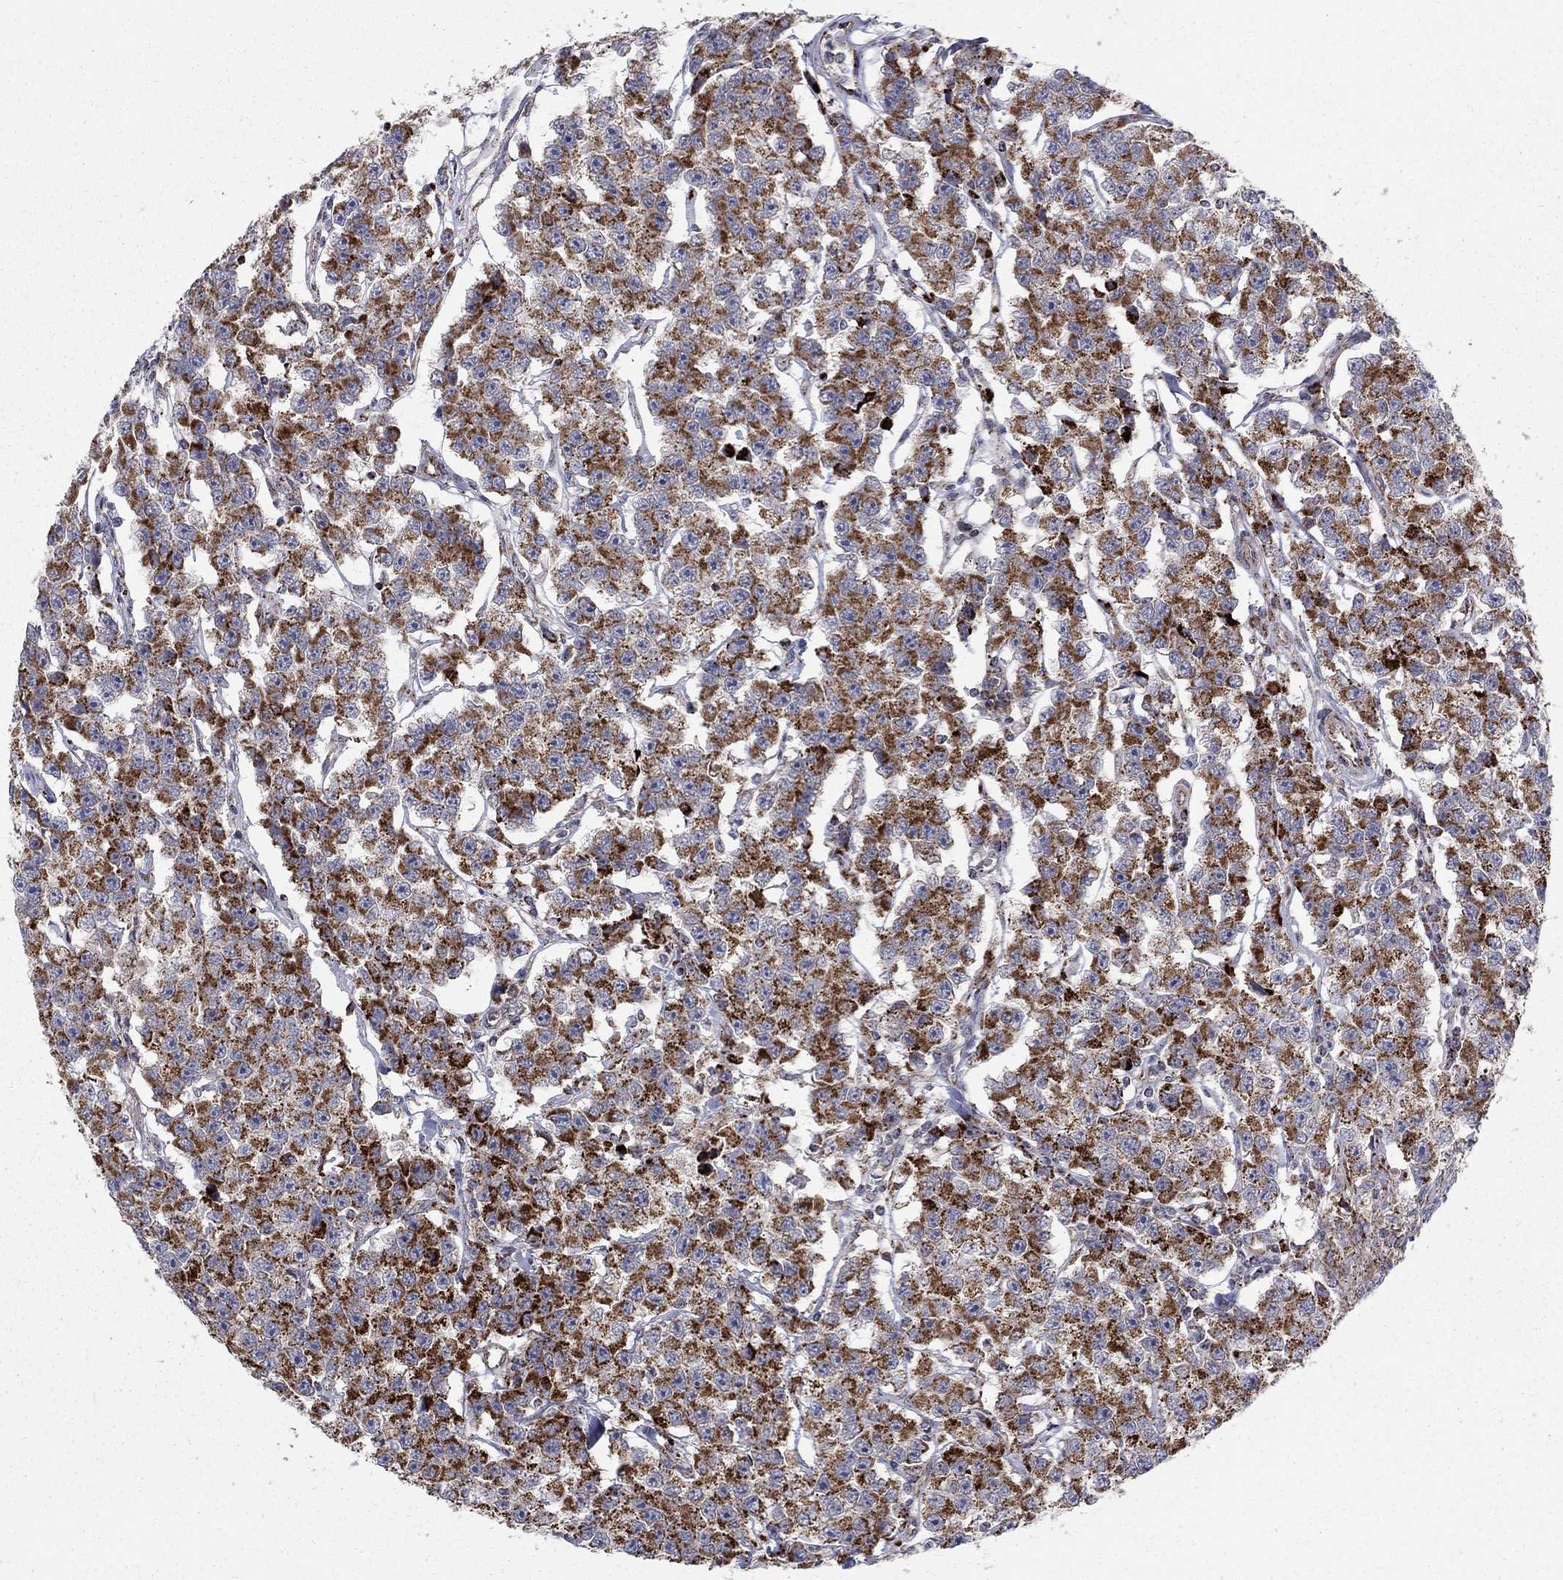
{"staining": {"intensity": "strong", "quantity": ">75%", "location": "cytoplasmic/membranous"}, "tissue": "testis cancer", "cell_type": "Tumor cells", "image_type": "cancer", "snomed": [{"axis": "morphology", "description": "Seminoma, NOS"}, {"axis": "topography", "description": "Testis"}], "caption": "An IHC image of neoplastic tissue is shown. Protein staining in brown labels strong cytoplasmic/membranous positivity in testis cancer within tumor cells. (Brightfield microscopy of DAB IHC at high magnification).", "gene": "ALDH1B1", "patient": {"sex": "male", "age": 59}}